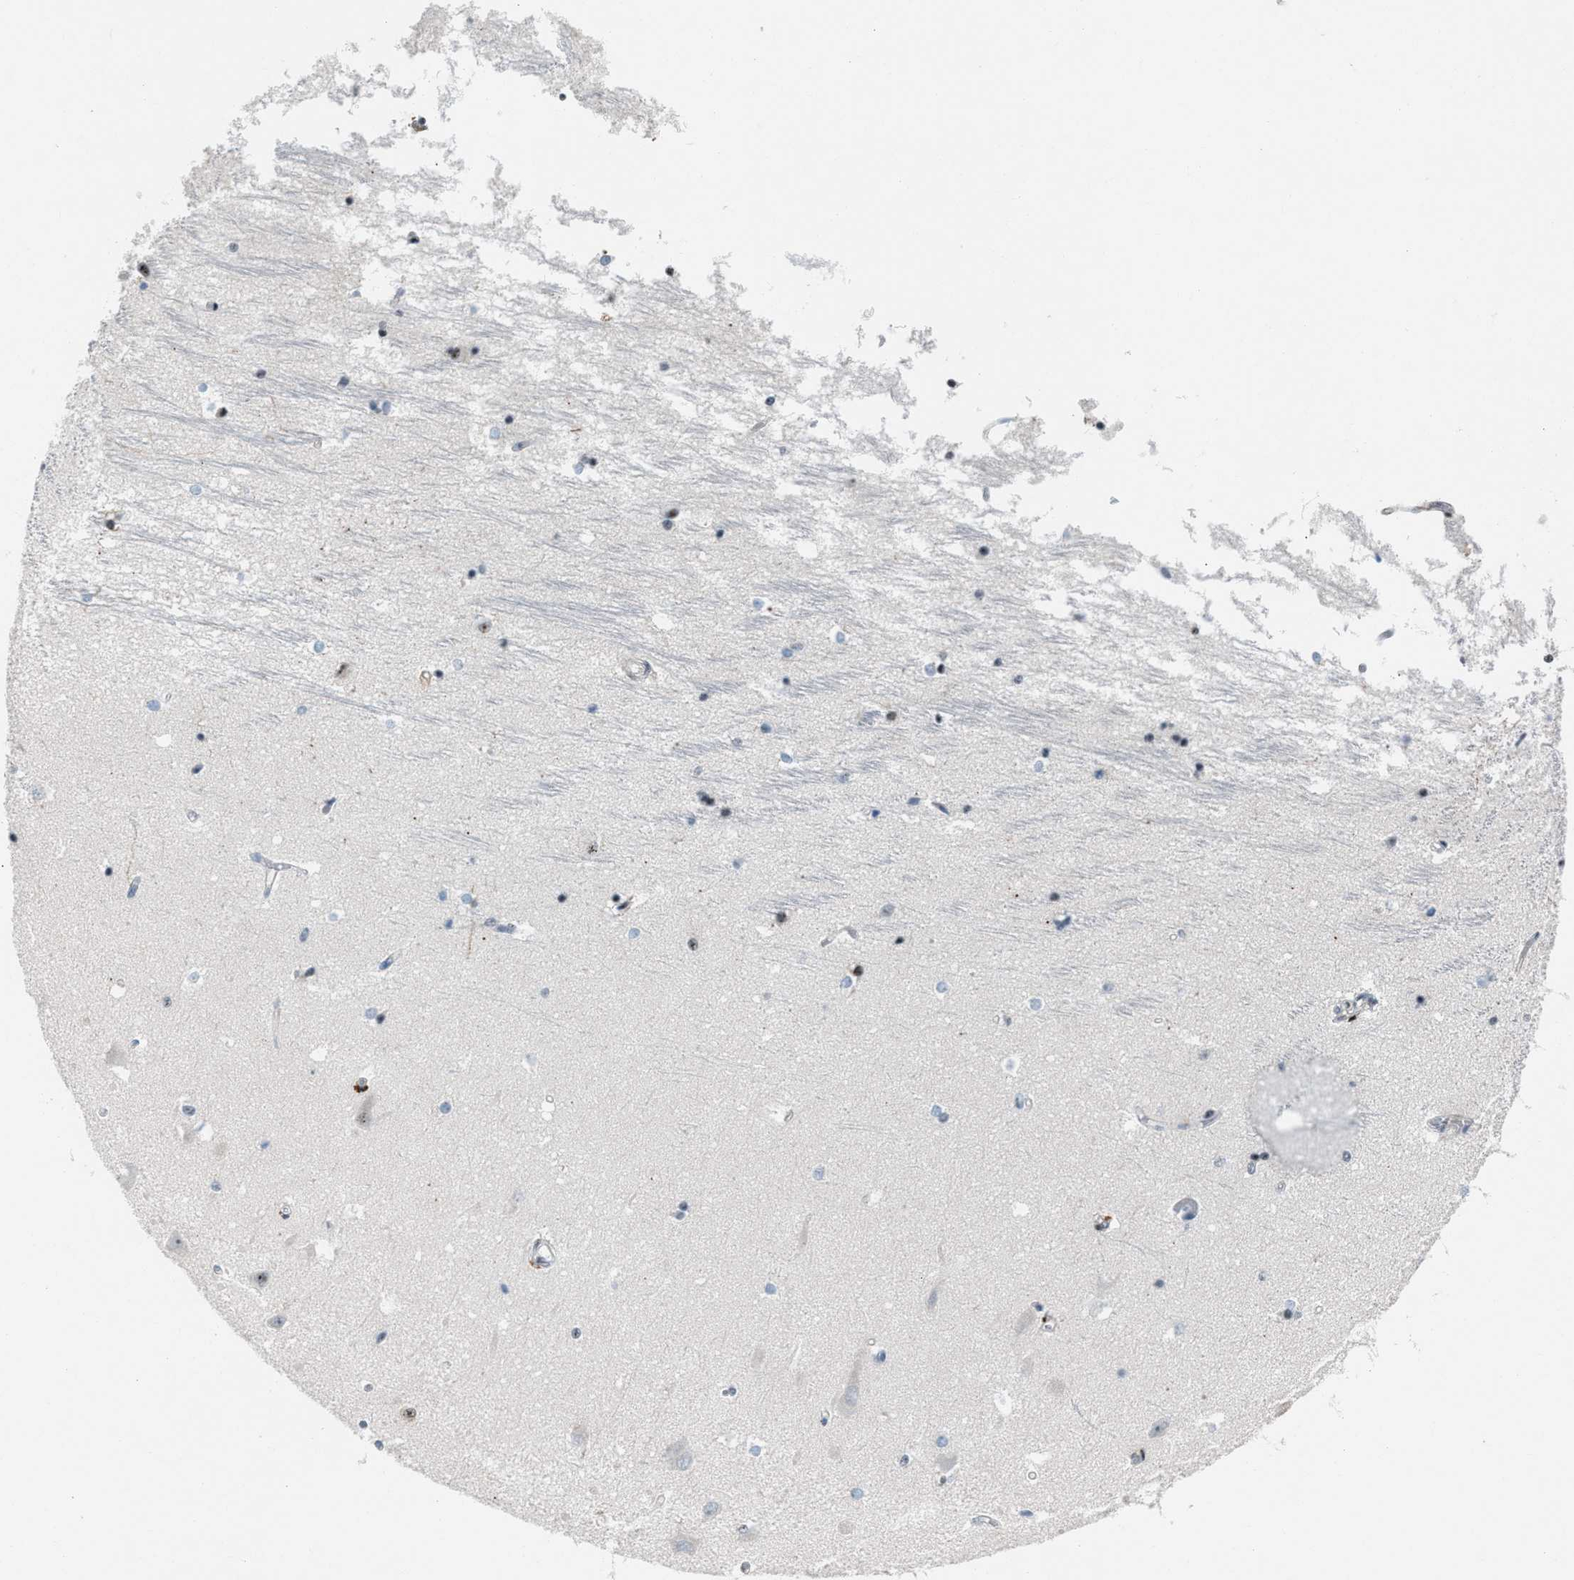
{"staining": {"intensity": "moderate", "quantity": "25%-75%", "location": "nuclear"}, "tissue": "hippocampus", "cell_type": "Glial cells", "image_type": "normal", "snomed": [{"axis": "morphology", "description": "Normal tissue, NOS"}, {"axis": "topography", "description": "Hippocampus"}], "caption": "A brown stain highlights moderate nuclear staining of a protein in glial cells of unremarkable human hippocampus. (DAB (3,3'-diaminobenzidine) IHC, brown staining for protein, blue staining for nuclei).", "gene": "CENPP", "patient": {"sex": "male", "age": 45}}